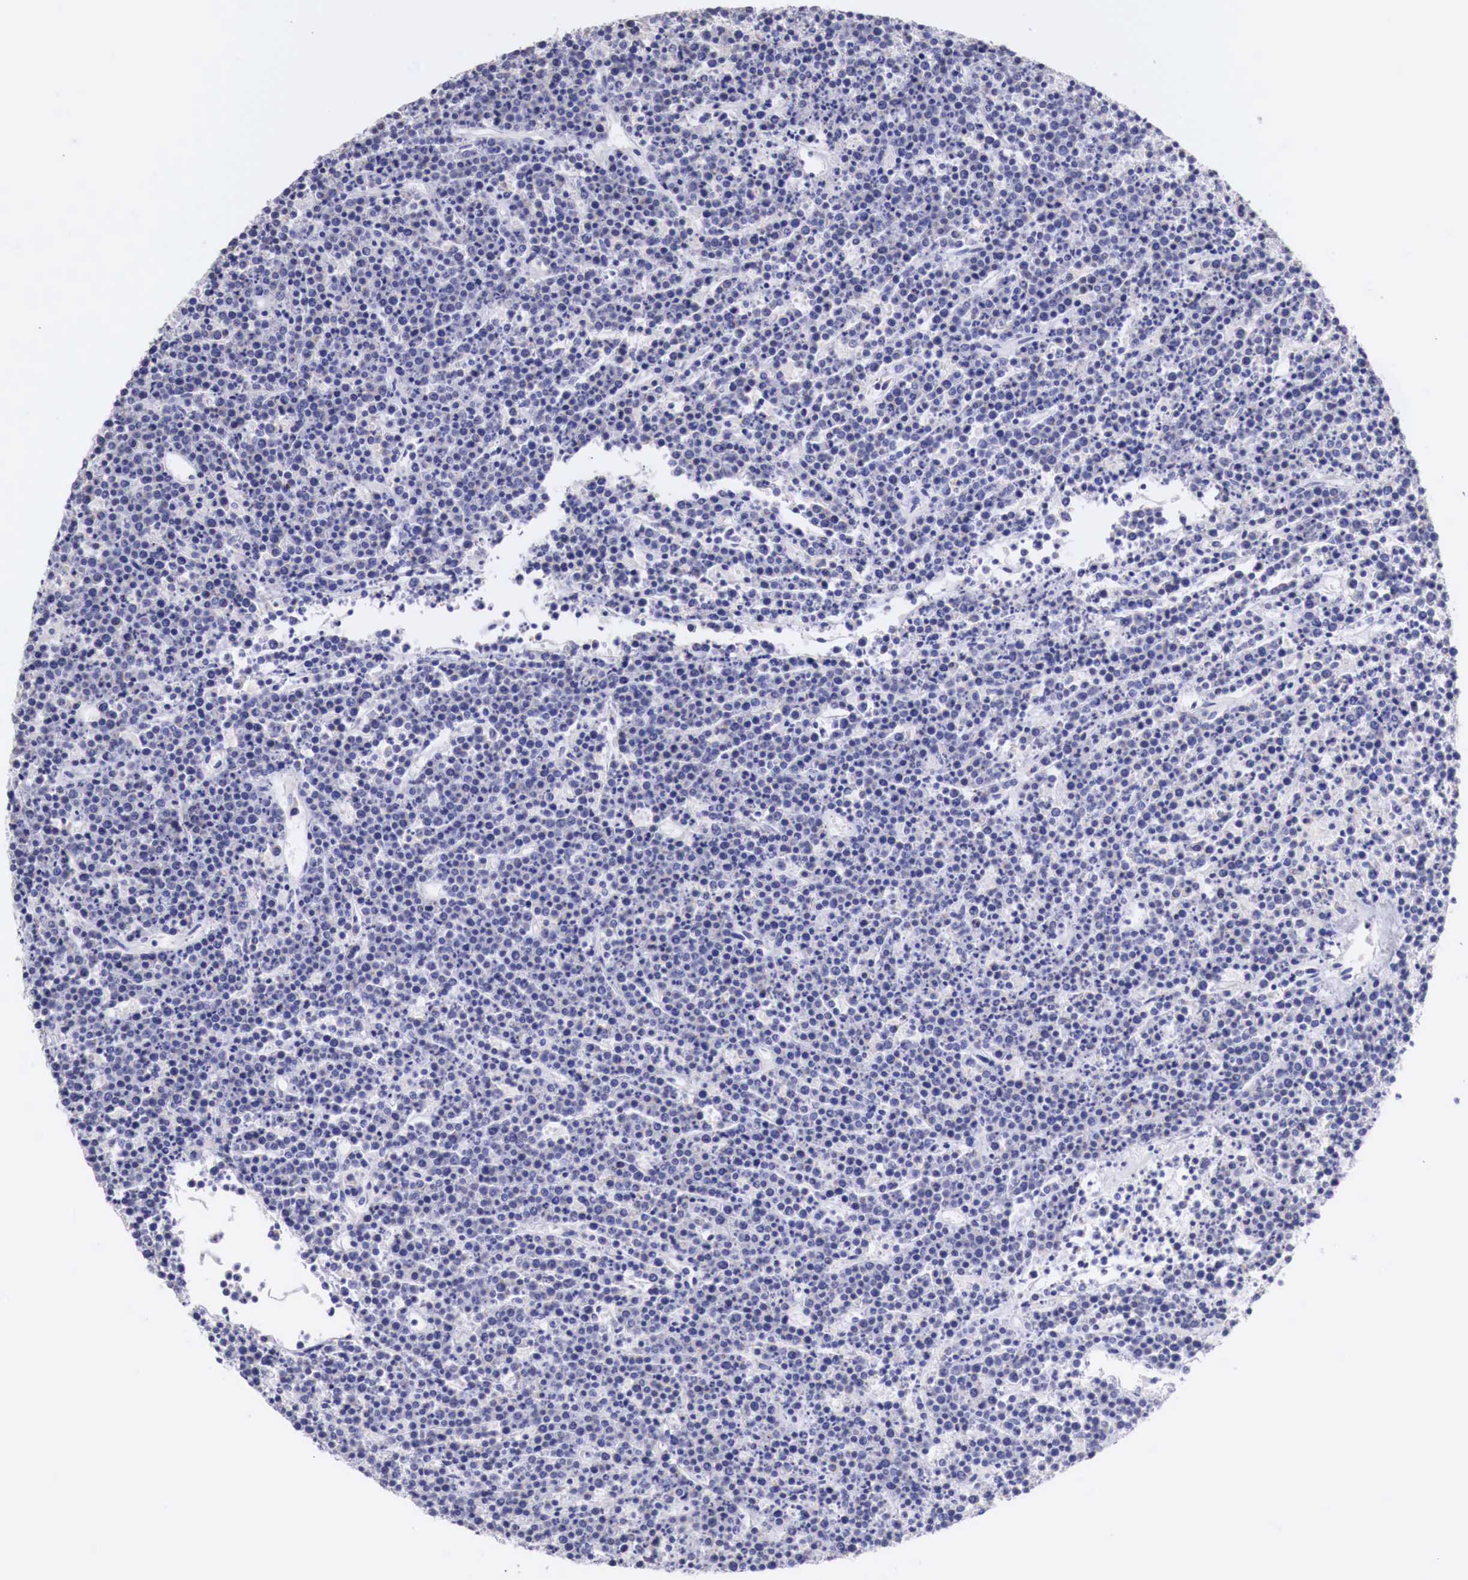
{"staining": {"intensity": "negative", "quantity": "none", "location": "none"}, "tissue": "lymphoma", "cell_type": "Tumor cells", "image_type": "cancer", "snomed": [{"axis": "morphology", "description": "Malignant lymphoma, non-Hodgkin's type, High grade"}, {"axis": "topography", "description": "Ovary"}], "caption": "A photomicrograph of high-grade malignant lymphoma, non-Hodgkin's type stained for a protein displays no brown staining in tumor cells. Nuclei are stained in blue.", "gene": "NREP", "patient": {"sex": "female", "age": 56}}